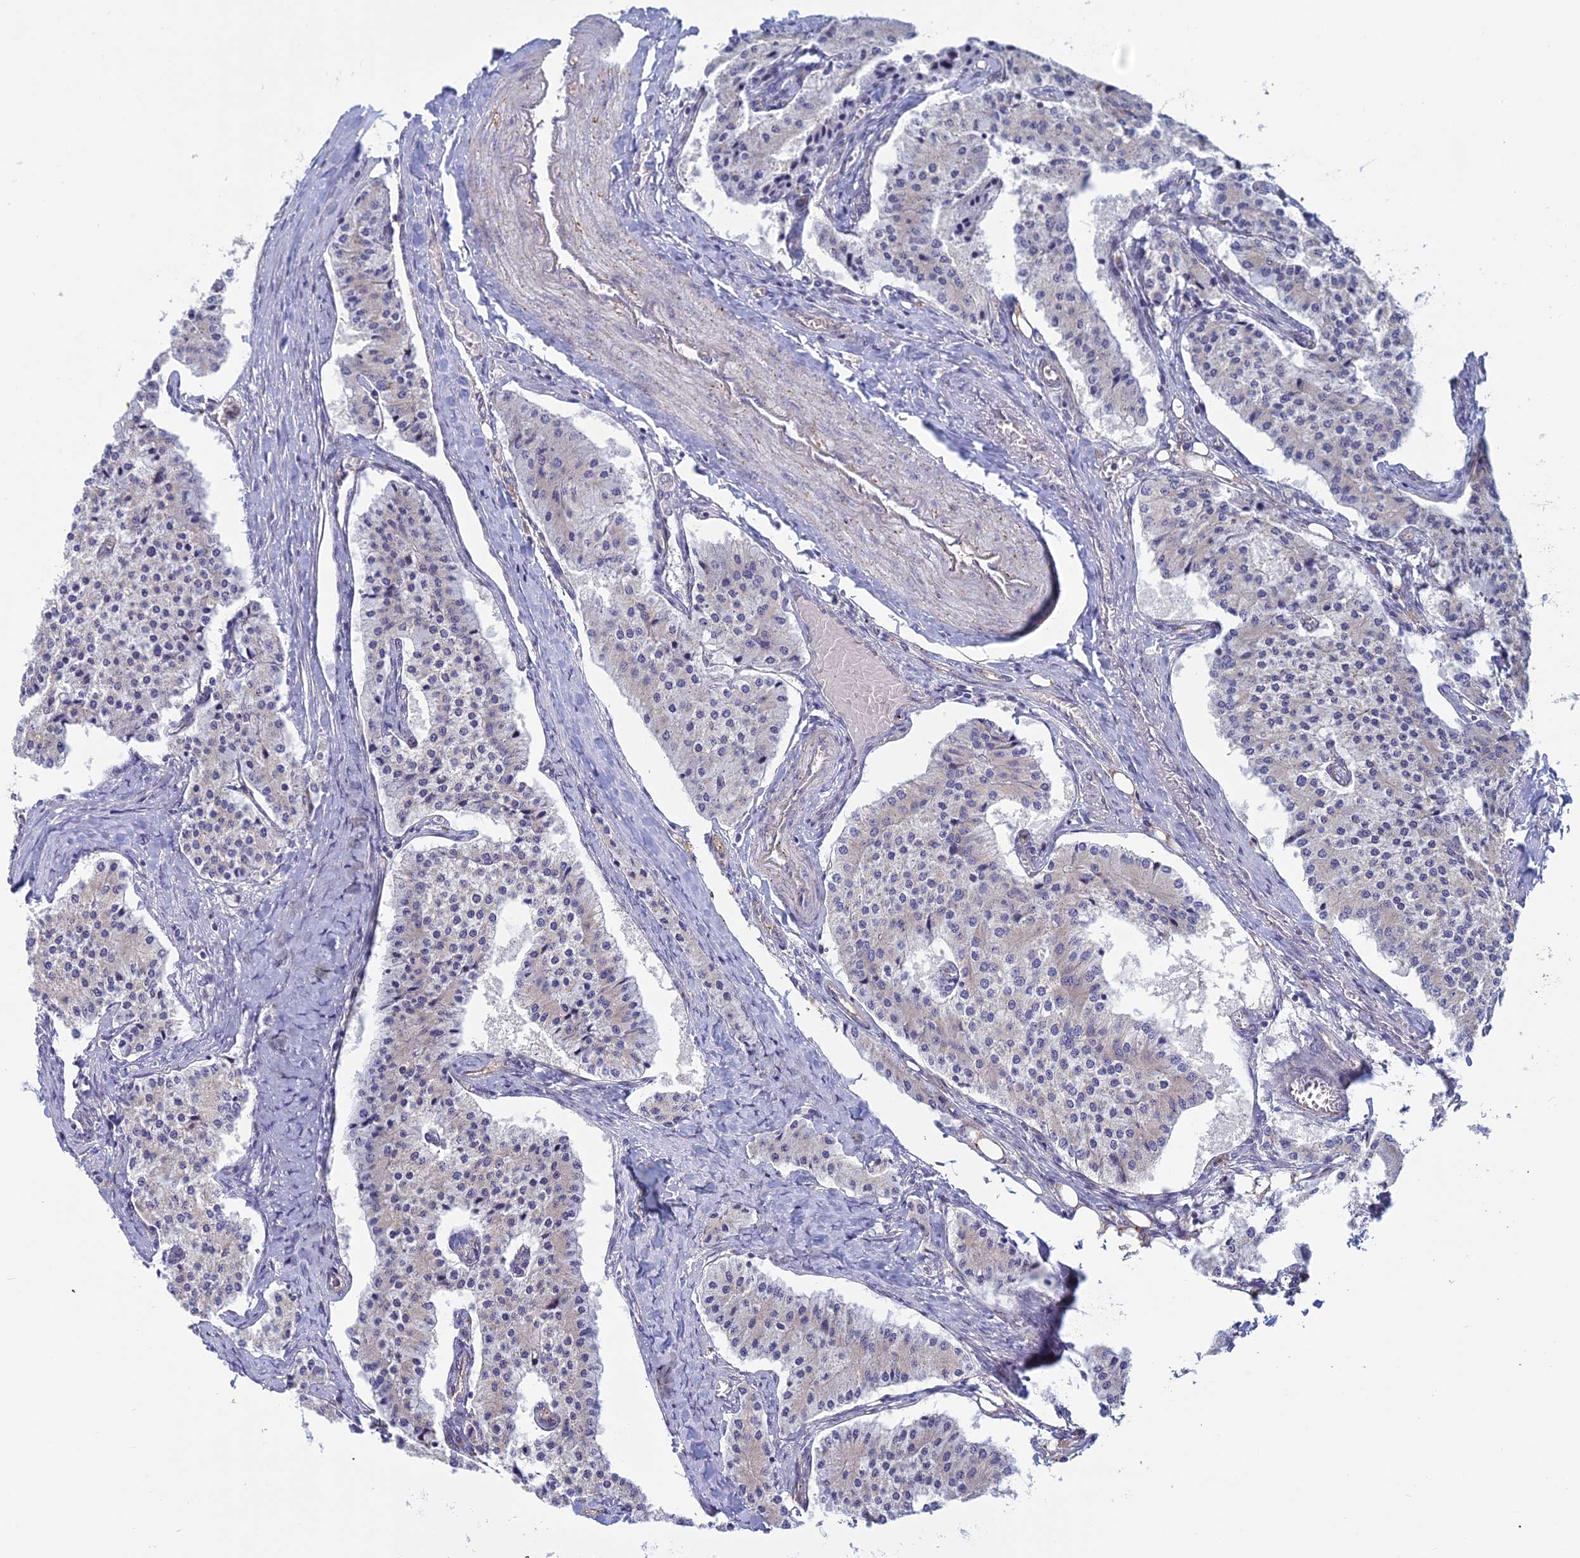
{"staining": {"intensity": "negative", "quantity": "none", "location": "none"}, "tissue": "carcinoid", "cell_type": "Tumor cells", "image_type": "cancer", "snomed": [{"axis": "morphology", "description": "Carcinoid, malignant, NOS"}, {"axis": "topography", "description": "Colon"}], "caption": "Immunohistochemistry (IHC) image of human carcinoid (malignant) stained for a protein (brown), which displays no positivity in tumor cells. Brightfield microscopy of immunohistochemistry stained with DAB (3,3'-diaminobenzidine) (brown) and hematoxylin (blue), captured at high magnification.", "gene": "DUS2", "patient": {"sex": "female", "age": 52}}